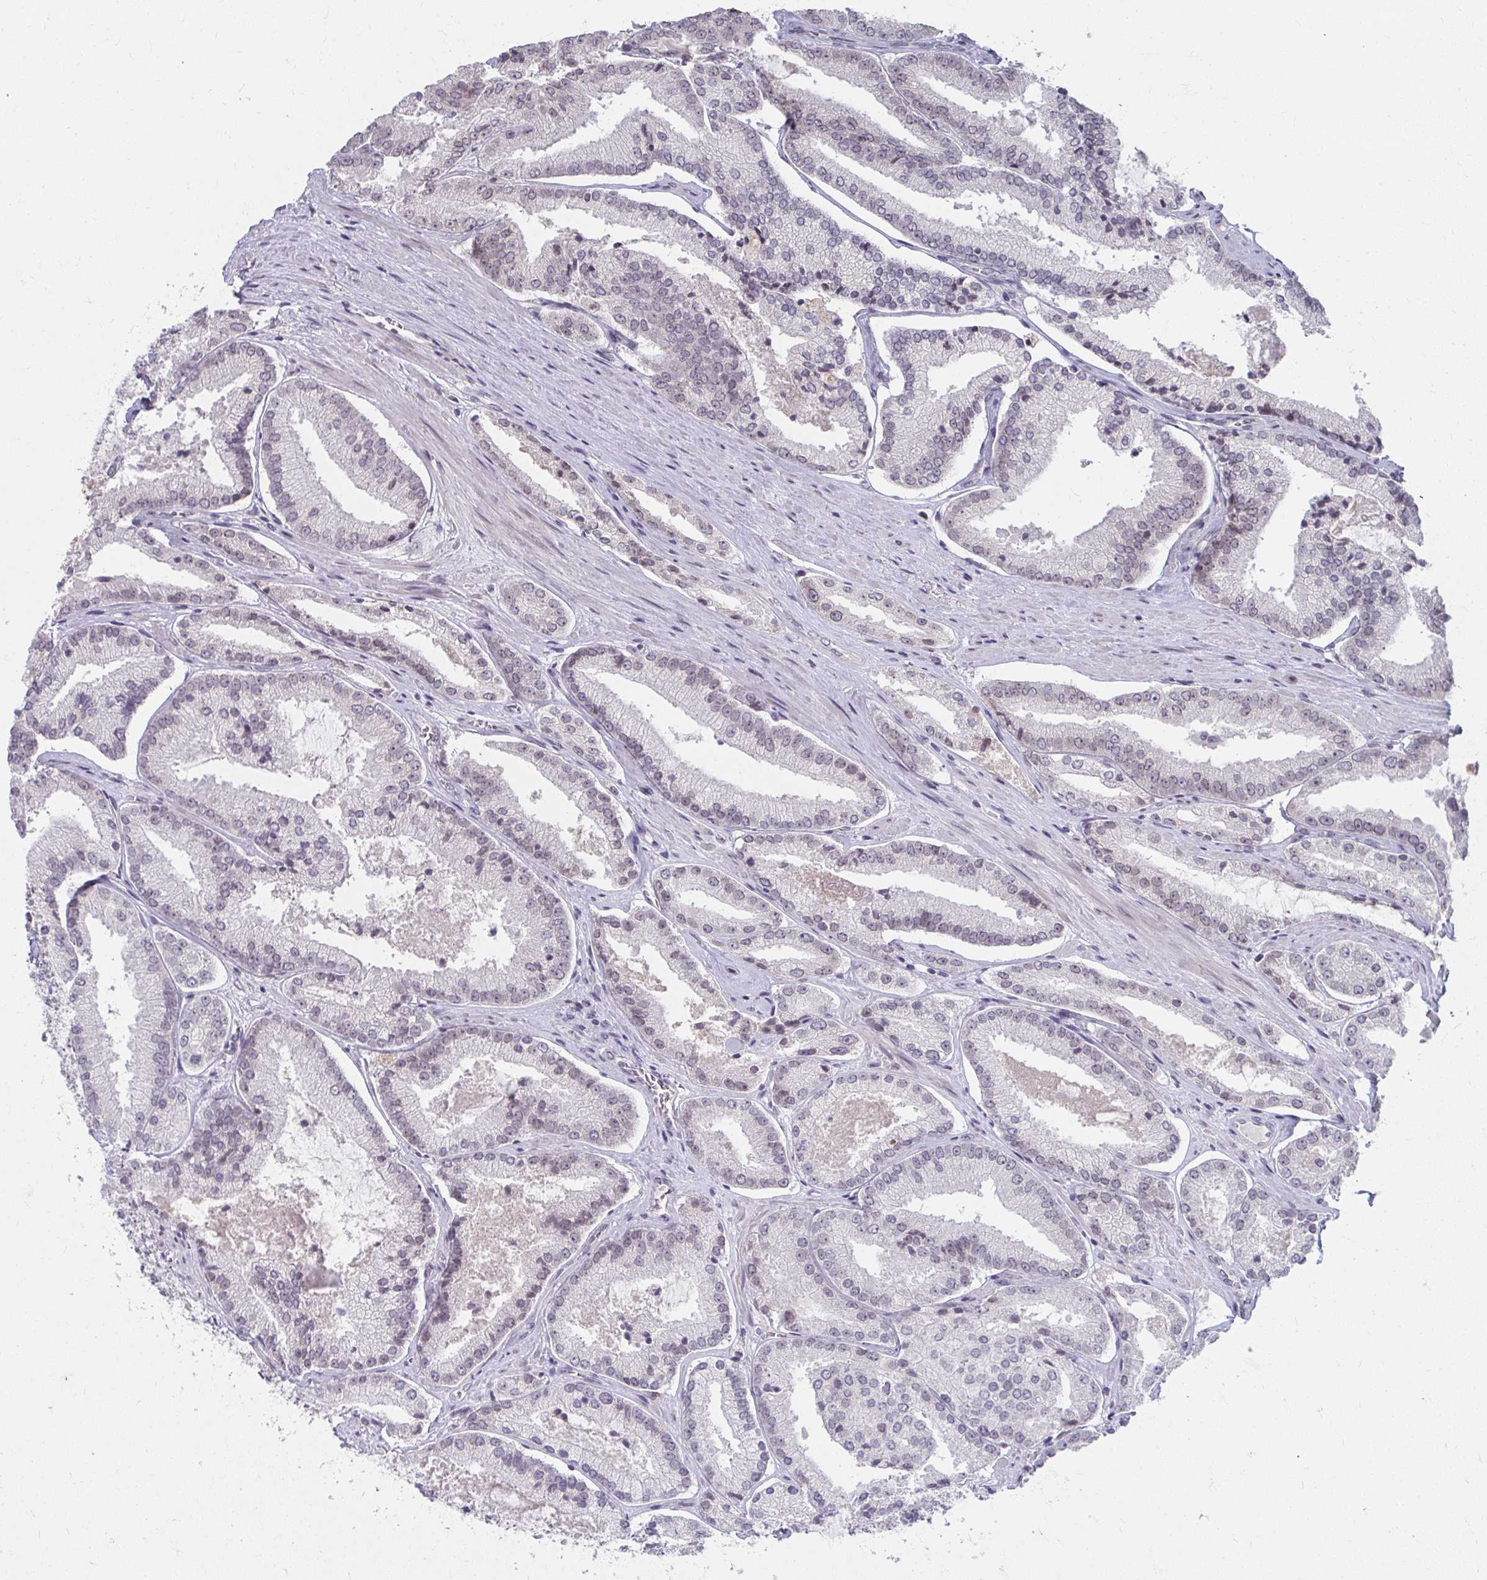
{"staining": {"intensity": "weak", "quantity": "<25%", "location": "nuclear"}, "tissue": "prostate cancer", "cell_type": "Tumor cells", "image_type": "cancer", "snomed": [{"axis": "morphology", "description": "Adenocarcinoma, High grade"}, {"axis": "topography", "description": "Prostate"}], "caption": "Prostate high-grade adenocarcinoma was stained to show a protein in brown. There is no significant expression in tumor cells.", "gene": "NUP133", "patient": {"sex": "male", "age": 73}}